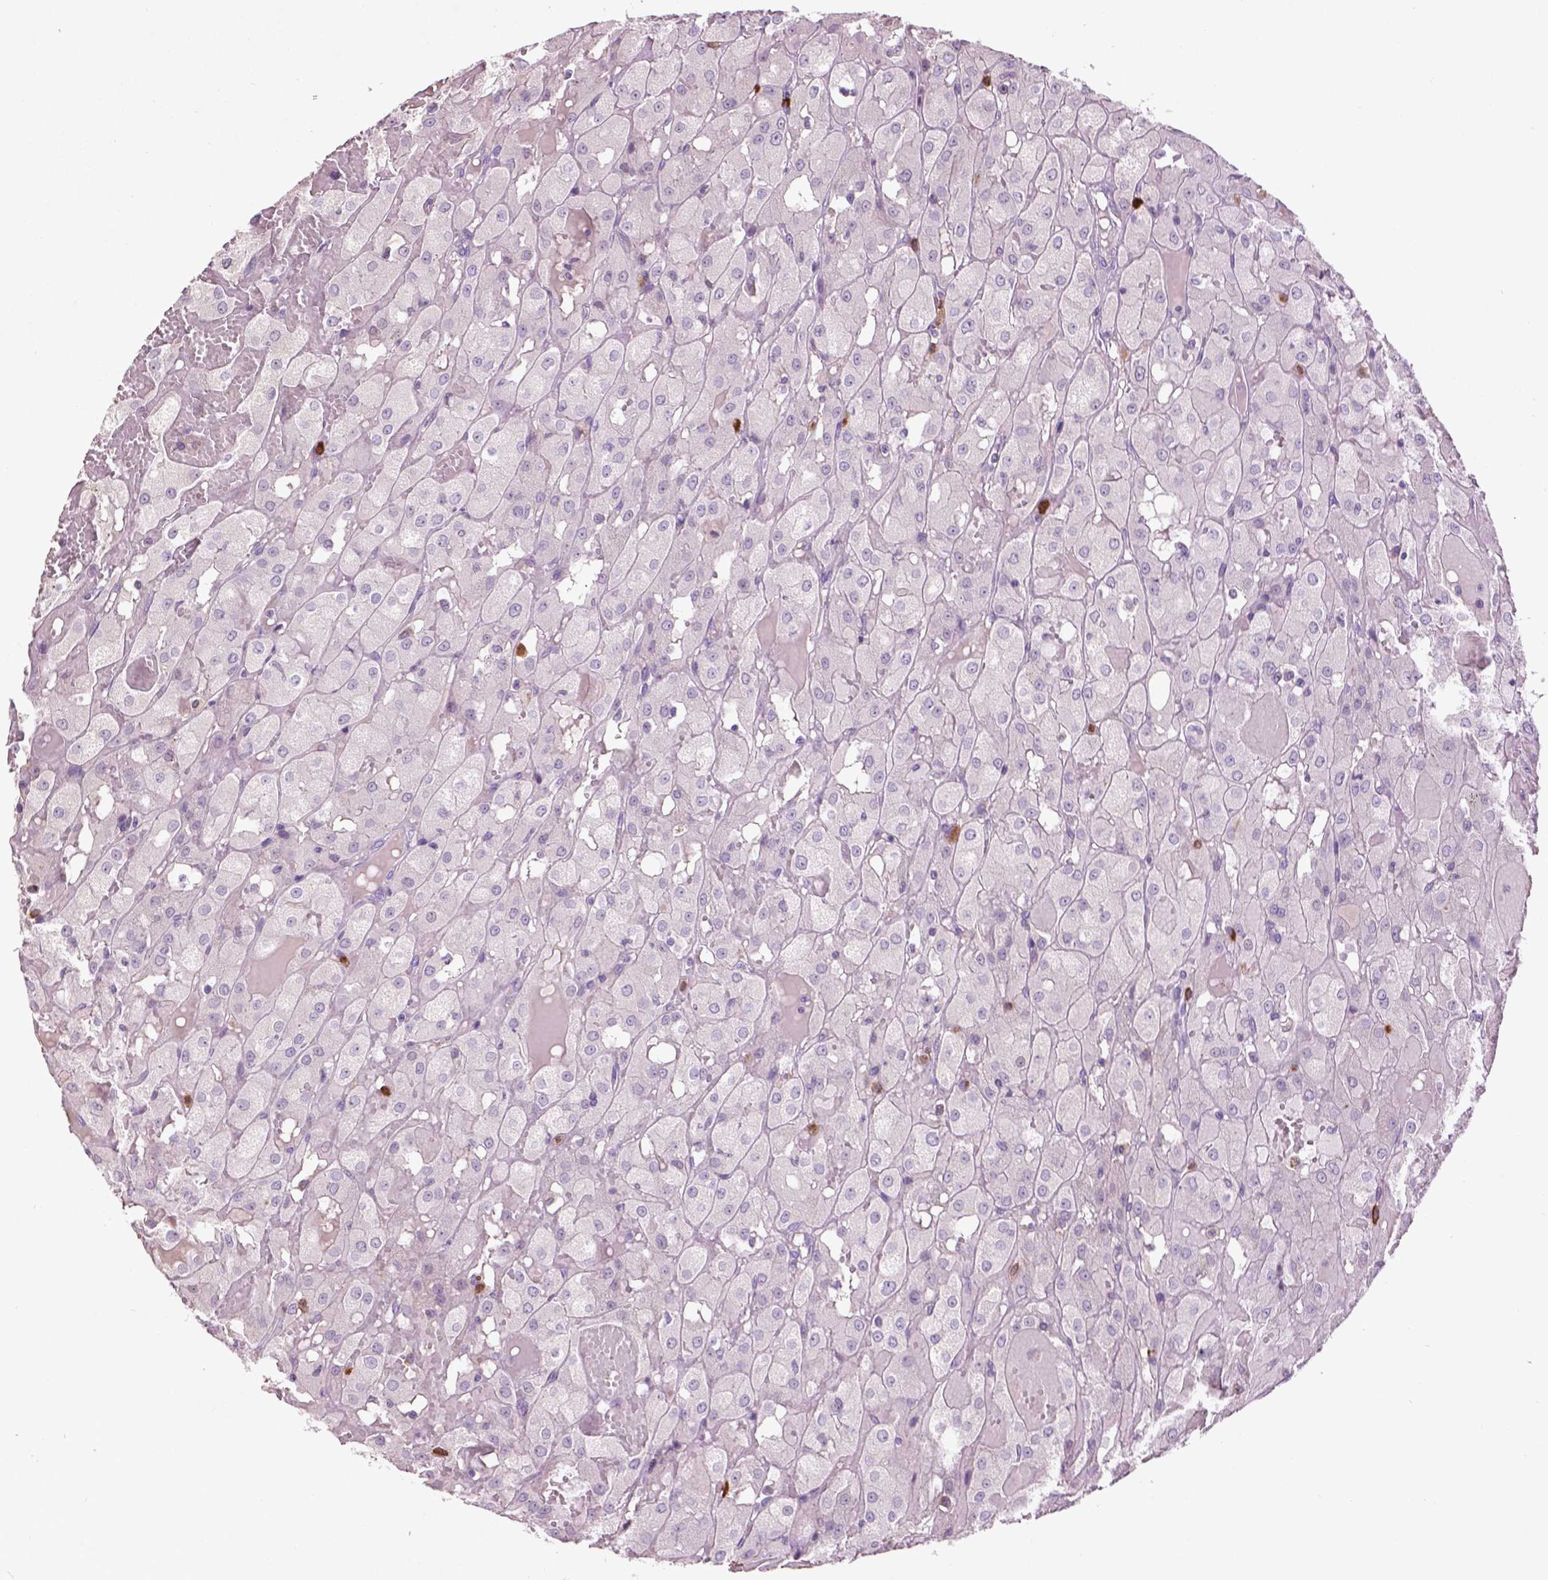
{"staining": {"intensity": "negative", "quantity": "none", "location": "none"}, "tissue": "renal cancer", "cell_type": "Tumor cells", "image_type": "cancer", "snomed": [{"axis": "morphology", "description": "Adenocarcinoma, NOS"}, {"axis": "topography", "description": "Kidney"}], "caption": "Tumor cells show no significant positivity in adenocarcinoma (renal). (Stains: DAB immunohistochemistry (IHC) with hematoxylin counter stain, Microscopy: brightfield microscopy at high magnification).", "gene": "NTNG2", "patient": {"sex": "male", "age": 72}}